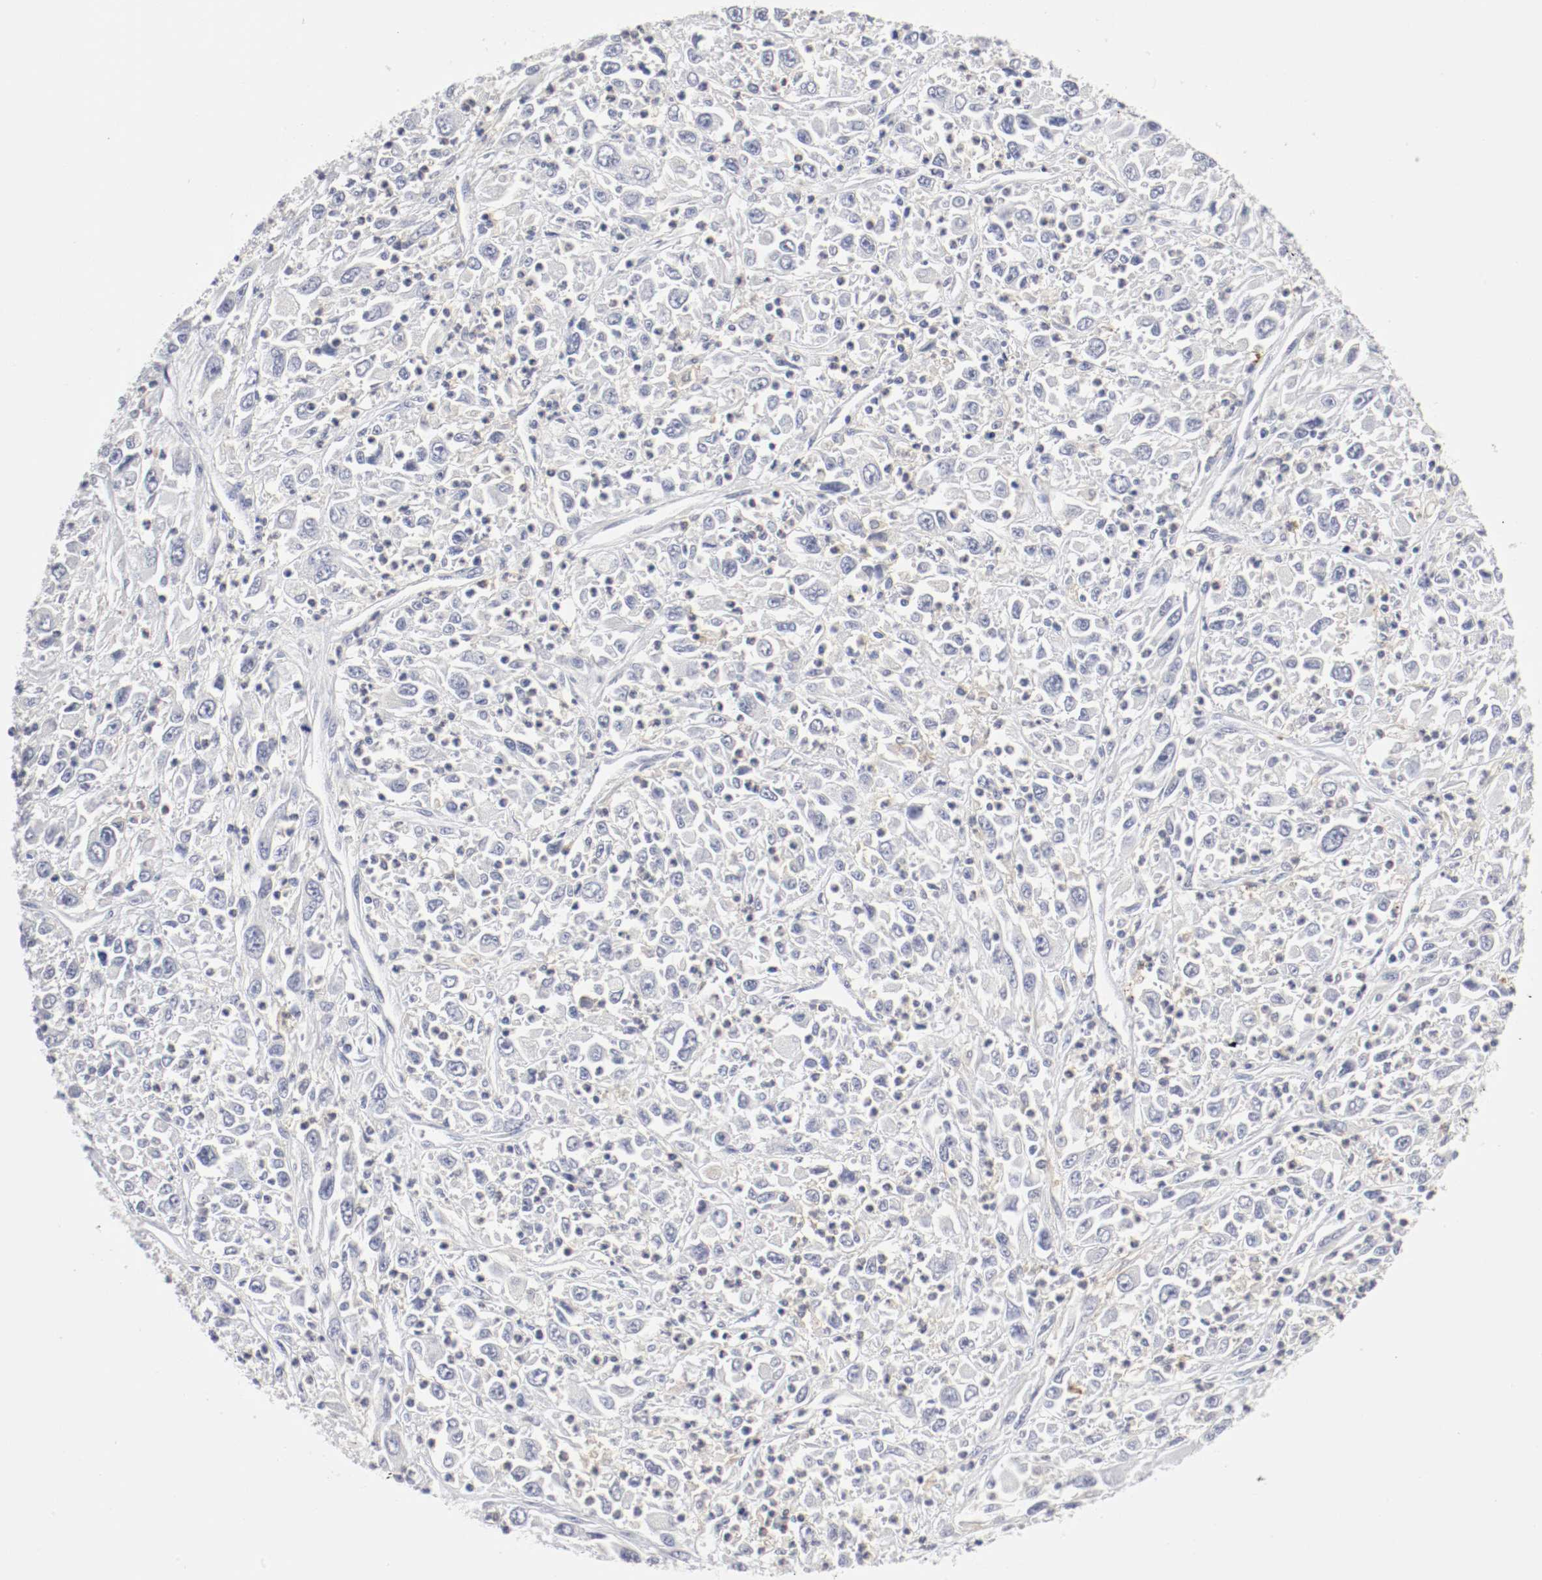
{"staining": {"intensity": "negative", "quantity": "none", "location": "none"}, "tissue": "melanoma", "cell_type": "Tumor cells", "image_type": "cancer", "snomed": [{"axis": "morphology", "description": "Malignant melanoma, Metastatic site"}, {"axis": "topography", "description": "Skin"}], "caption": "Immunohistochemical staining of human melanoma reveals no significant staining in tumor cells. The staining was performed using DAB to visualize the protein expression in brown, while the nuclei were stained in blue with hematoxylin (Magnification: 20x).", "gene": "ITGAX", "patient": {"sex": "female", "age": 56}}